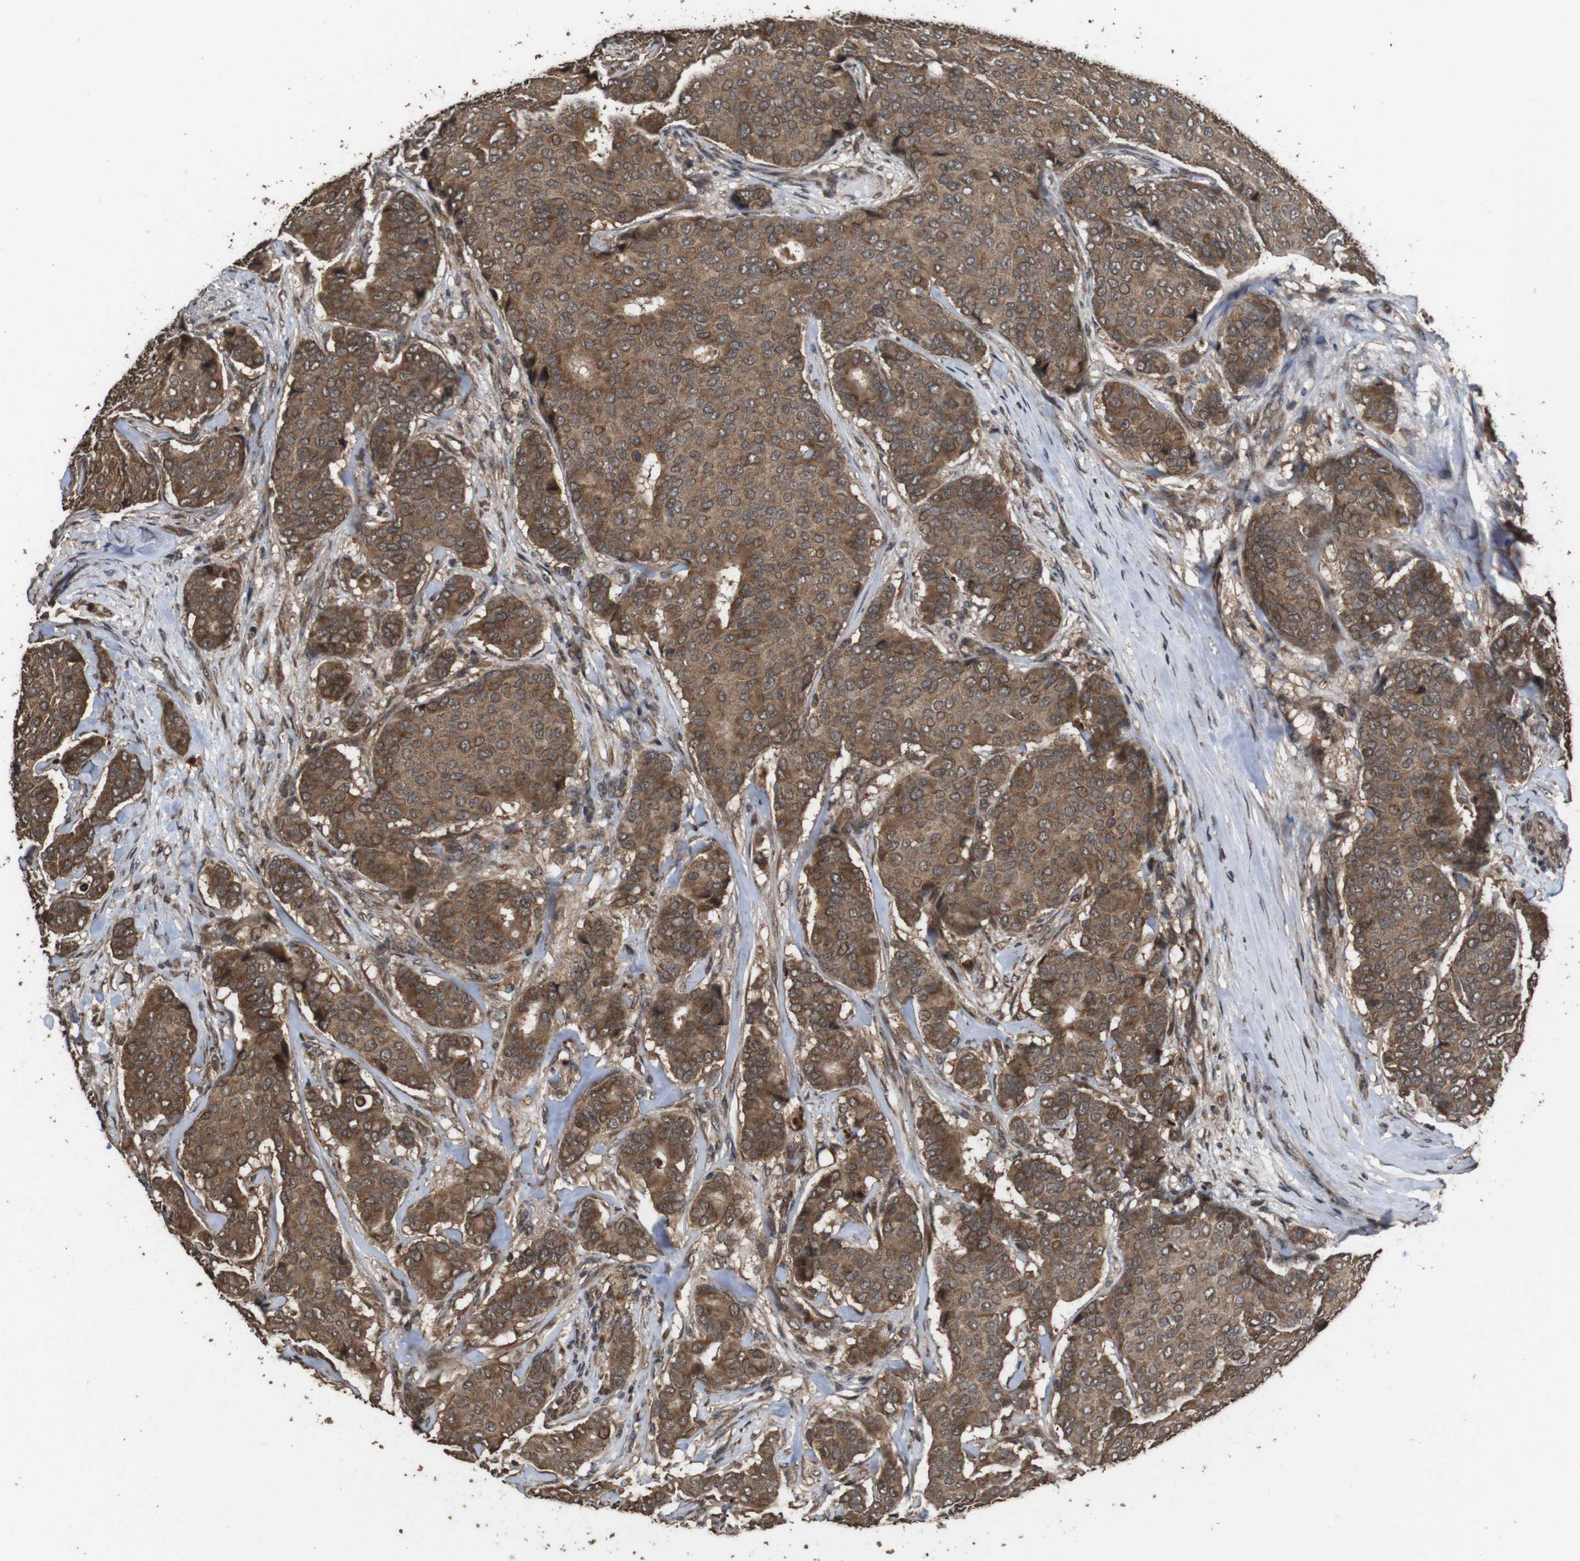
{"staining": {"intensity": "moderate", "quantity": ">75%", "location": "cytoplasmic/membranous"}, "tissue": "breast cancer", "cell_type": "Tumor cells", "image_type": "cancer", "snomed": [{"axis": "morphology", "description": "Duct carcinoma"}, {"axis": "topography", "description": "Breast"}], "caption": "The histopathology image demonstrates immunohistochemical staining of breast infiltrating ductal carcinoma. There is moderate cytoplasmic/membranous positivity is seen in approximately >75% of tumor cells.", "gene": "RRAS2", "patient": {"sex": "female", "age": 75}}